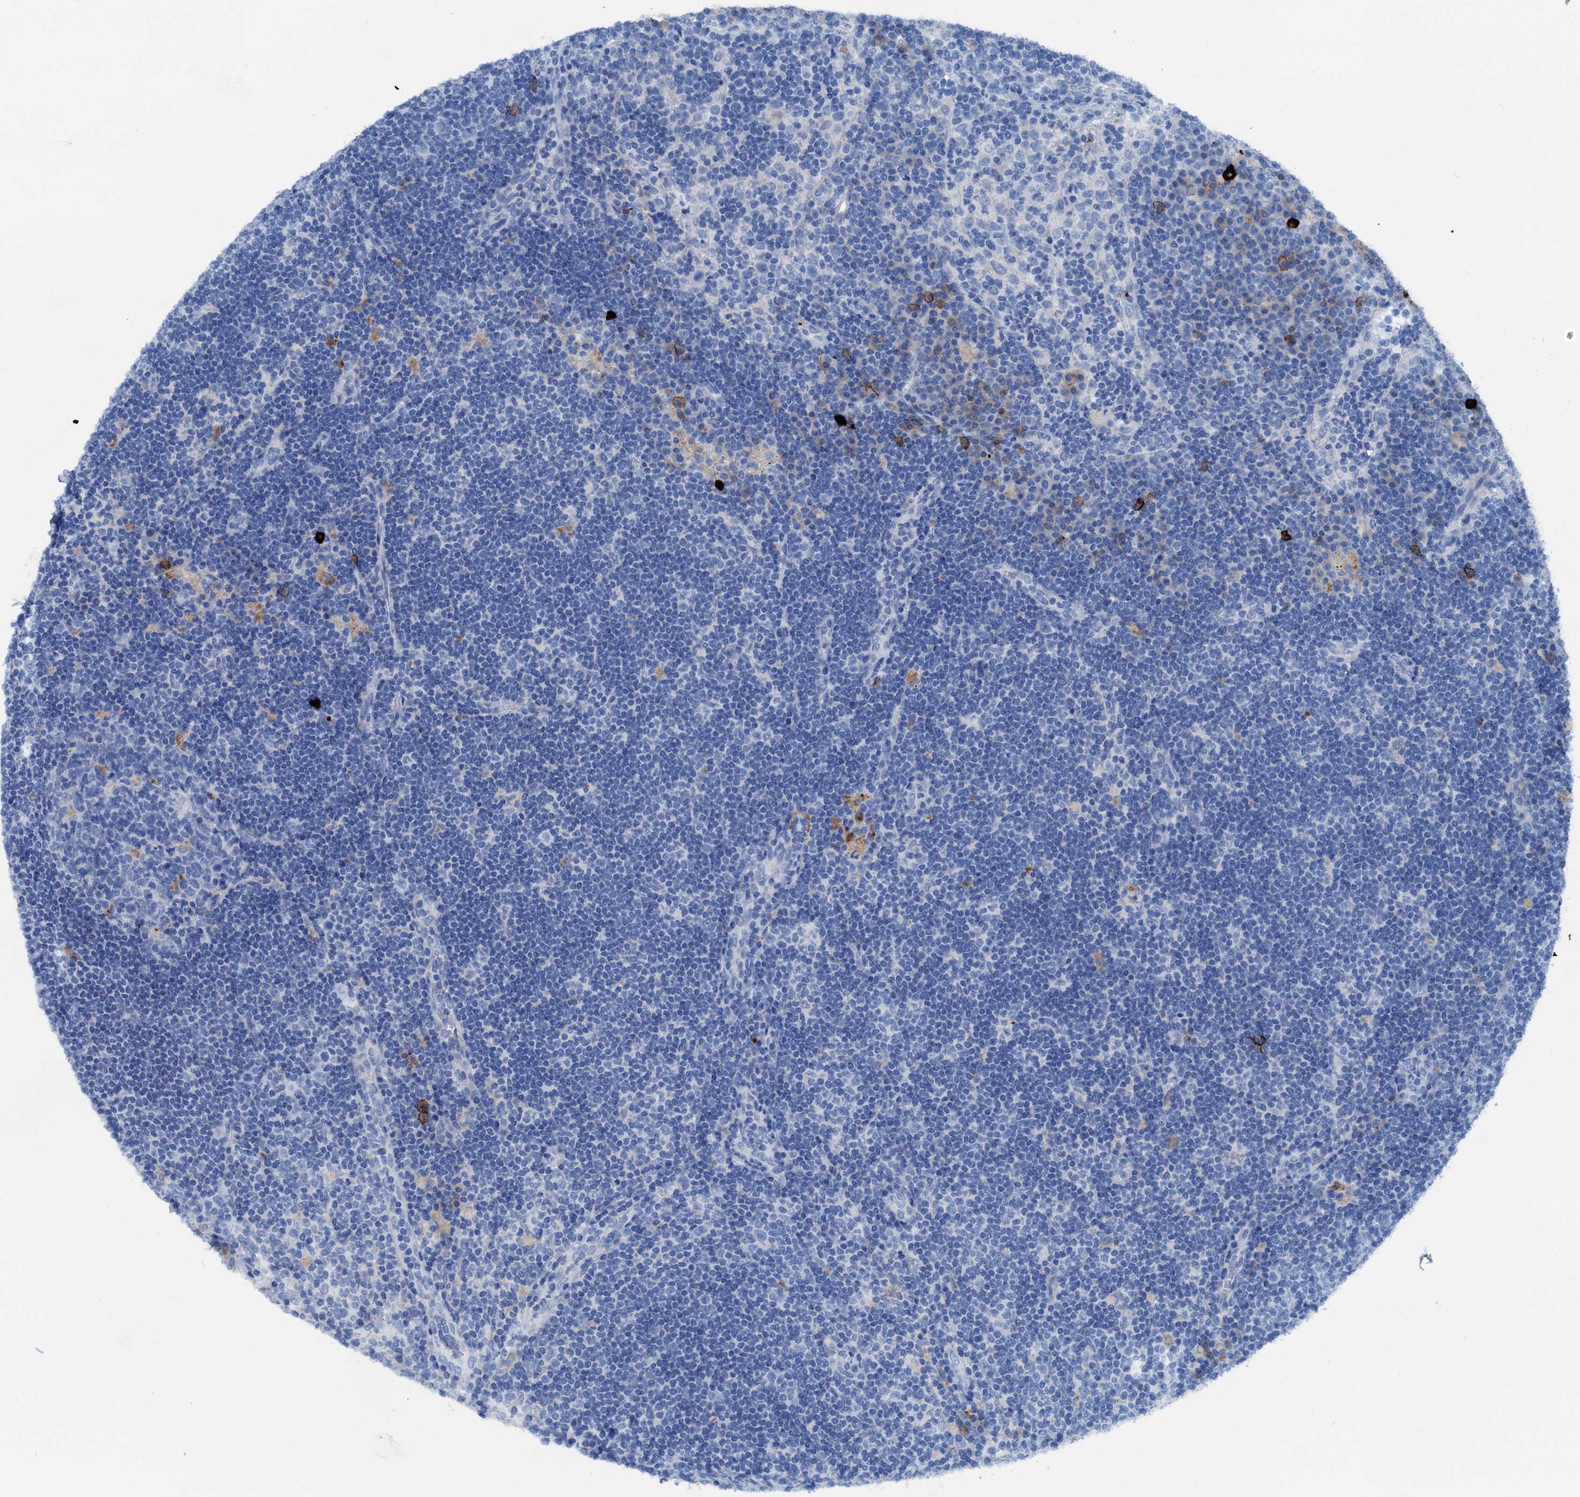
{"staining": {"intensity": "negative", "quantity": "none", "location": "none"}, "tissue": "lymph node", "cell_type": "Germinal center cells", "image_type": "normal", "snomed": [{"axis": "morphology", "description": "Normal tissue, NOS"}, {"axis": "topography", "description": "Lymph node"}], "caption": "A photomicrograph of lymph node stained for a protein demonstrates no brown staining in germinal center cells. (DAB IHC with hematoxylin counter stain).", "gene": "C1QTNF4", "patient": {"sex": "female", "age": 70}}